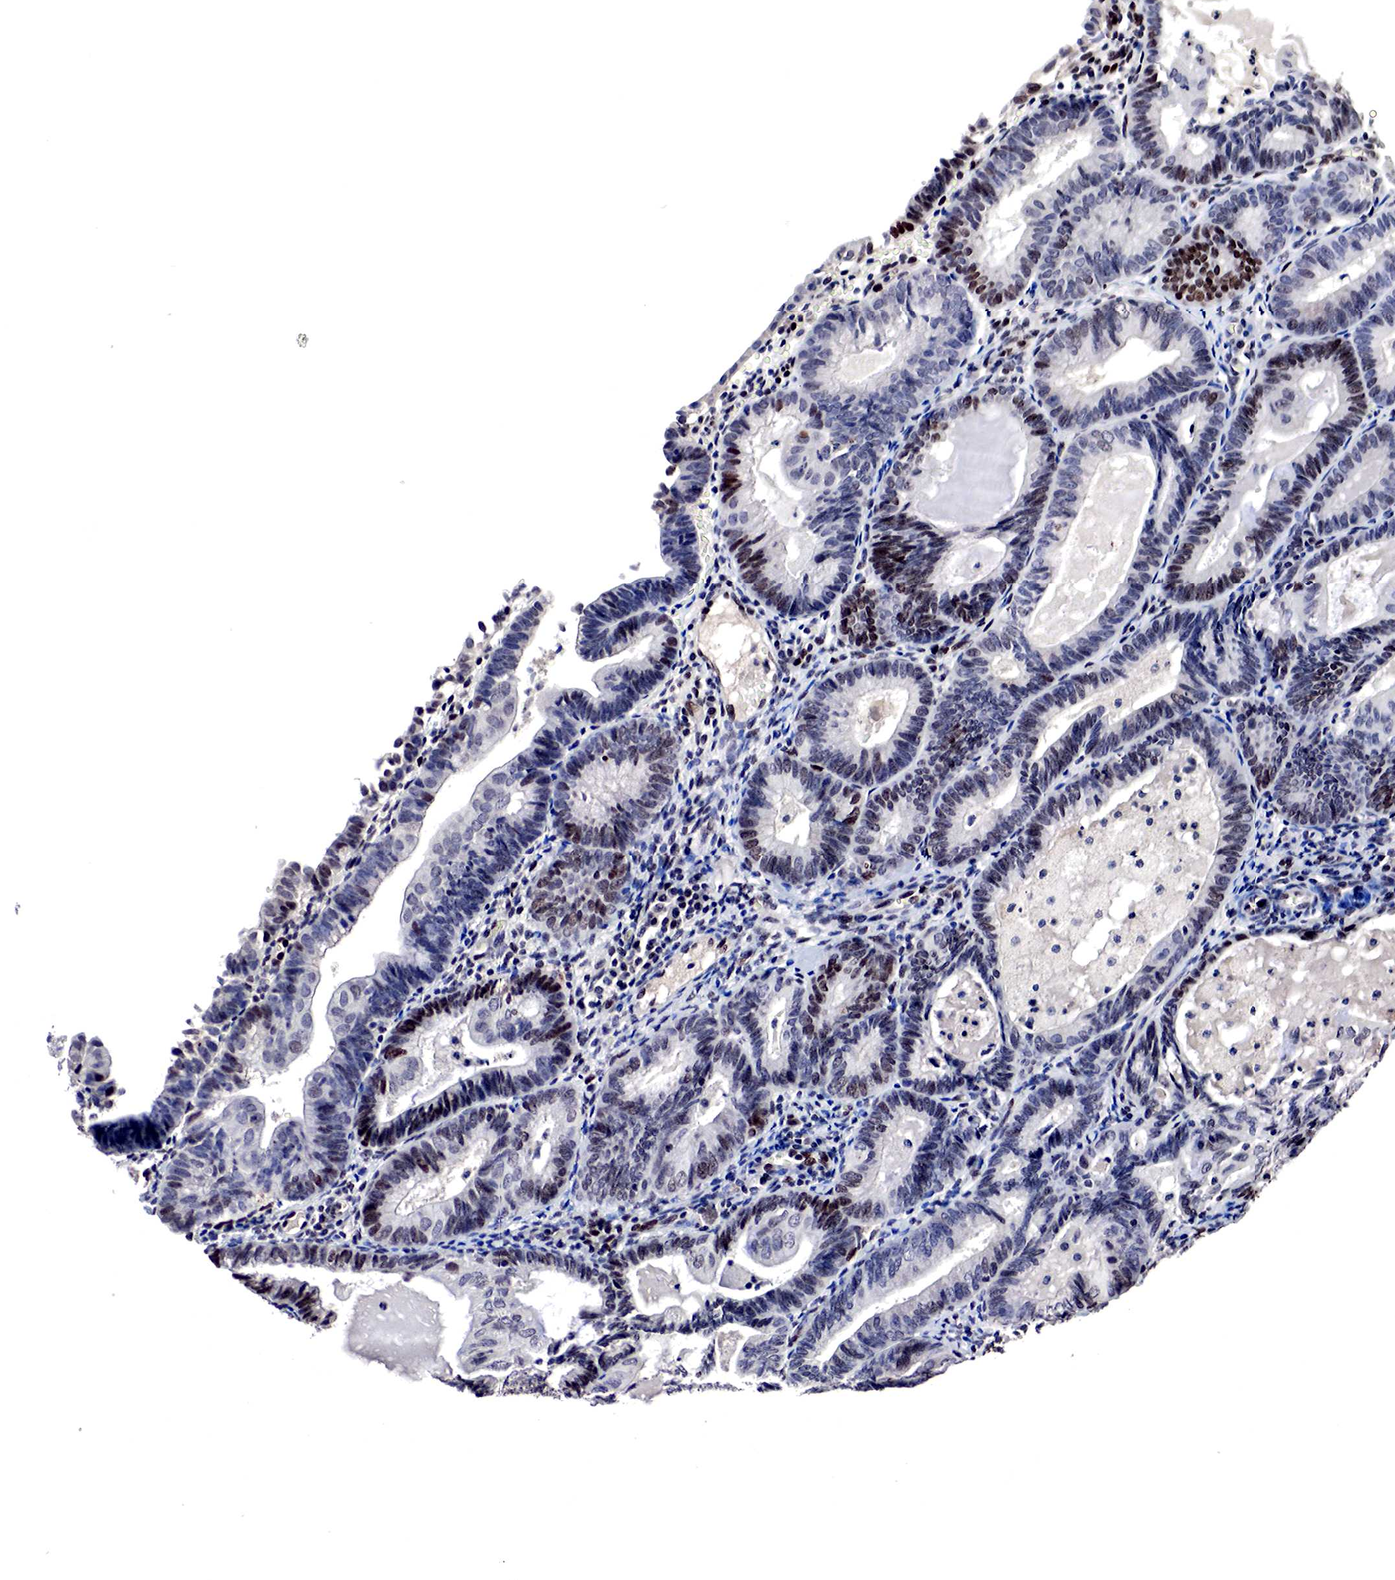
{"staining": {"intensity": "moderate", "quantity": "25%-75%", "location": "nuclear"}, "tissue": "endometrial cancer", "cell_type": "Tumor cells", "image_type": "cancer", "snomed": [{"axis": "morphology", "description": "Adenocarcinoma, NOS"}, {"axis": "topography", "description": "Endometrium"}], "caption": "Endometrial cancer (adenocarcinoma) stained with a protein marker displays moderate staining in tumor cells.", "gene": "DACH2", "patient": {"sex": "female", "age": 63}}